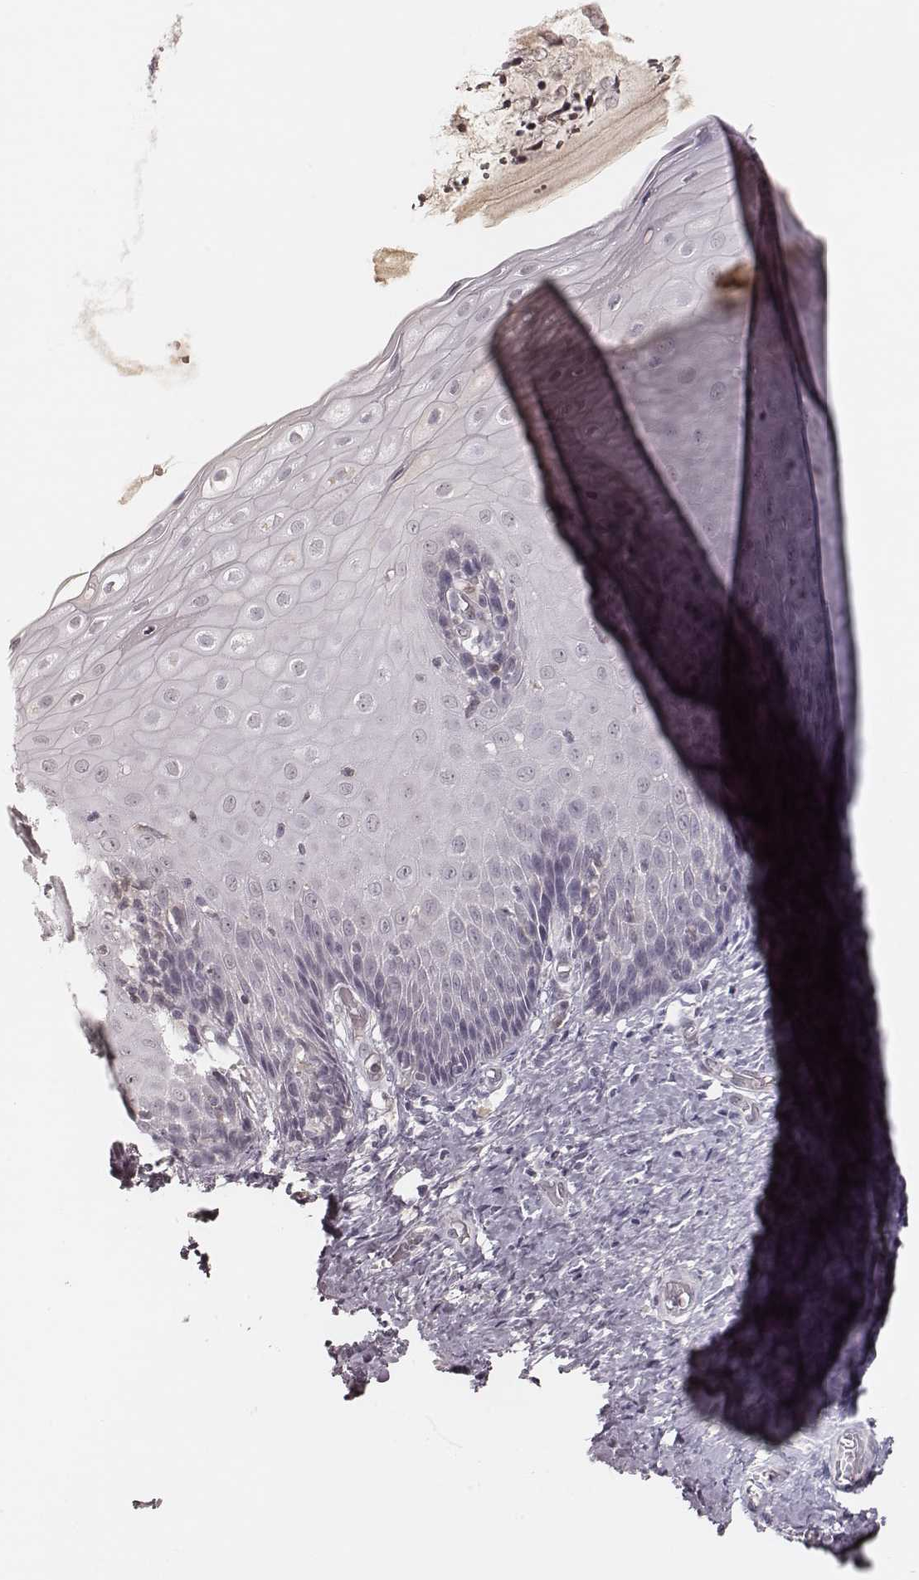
{"staining": {"intensity": "strong", "quantity": ">75%", "location": "nuclear"}, "tissue": "cervix", "cell_type": "Glandular cells", "image_type": "normal", "snomed": [{"axis": "morphology", "description": "Normal tissue, NOS"}, {"axis": "topography", "description": "Cervix"}], "caption": "Cervix stained with DAB immunohistochemistry (IHC) shows high levels of strong nuclear staining in approximately >75% of glandular cells.", "gene": "MSX1", "patient": {"sex": "female", "age": 37}}